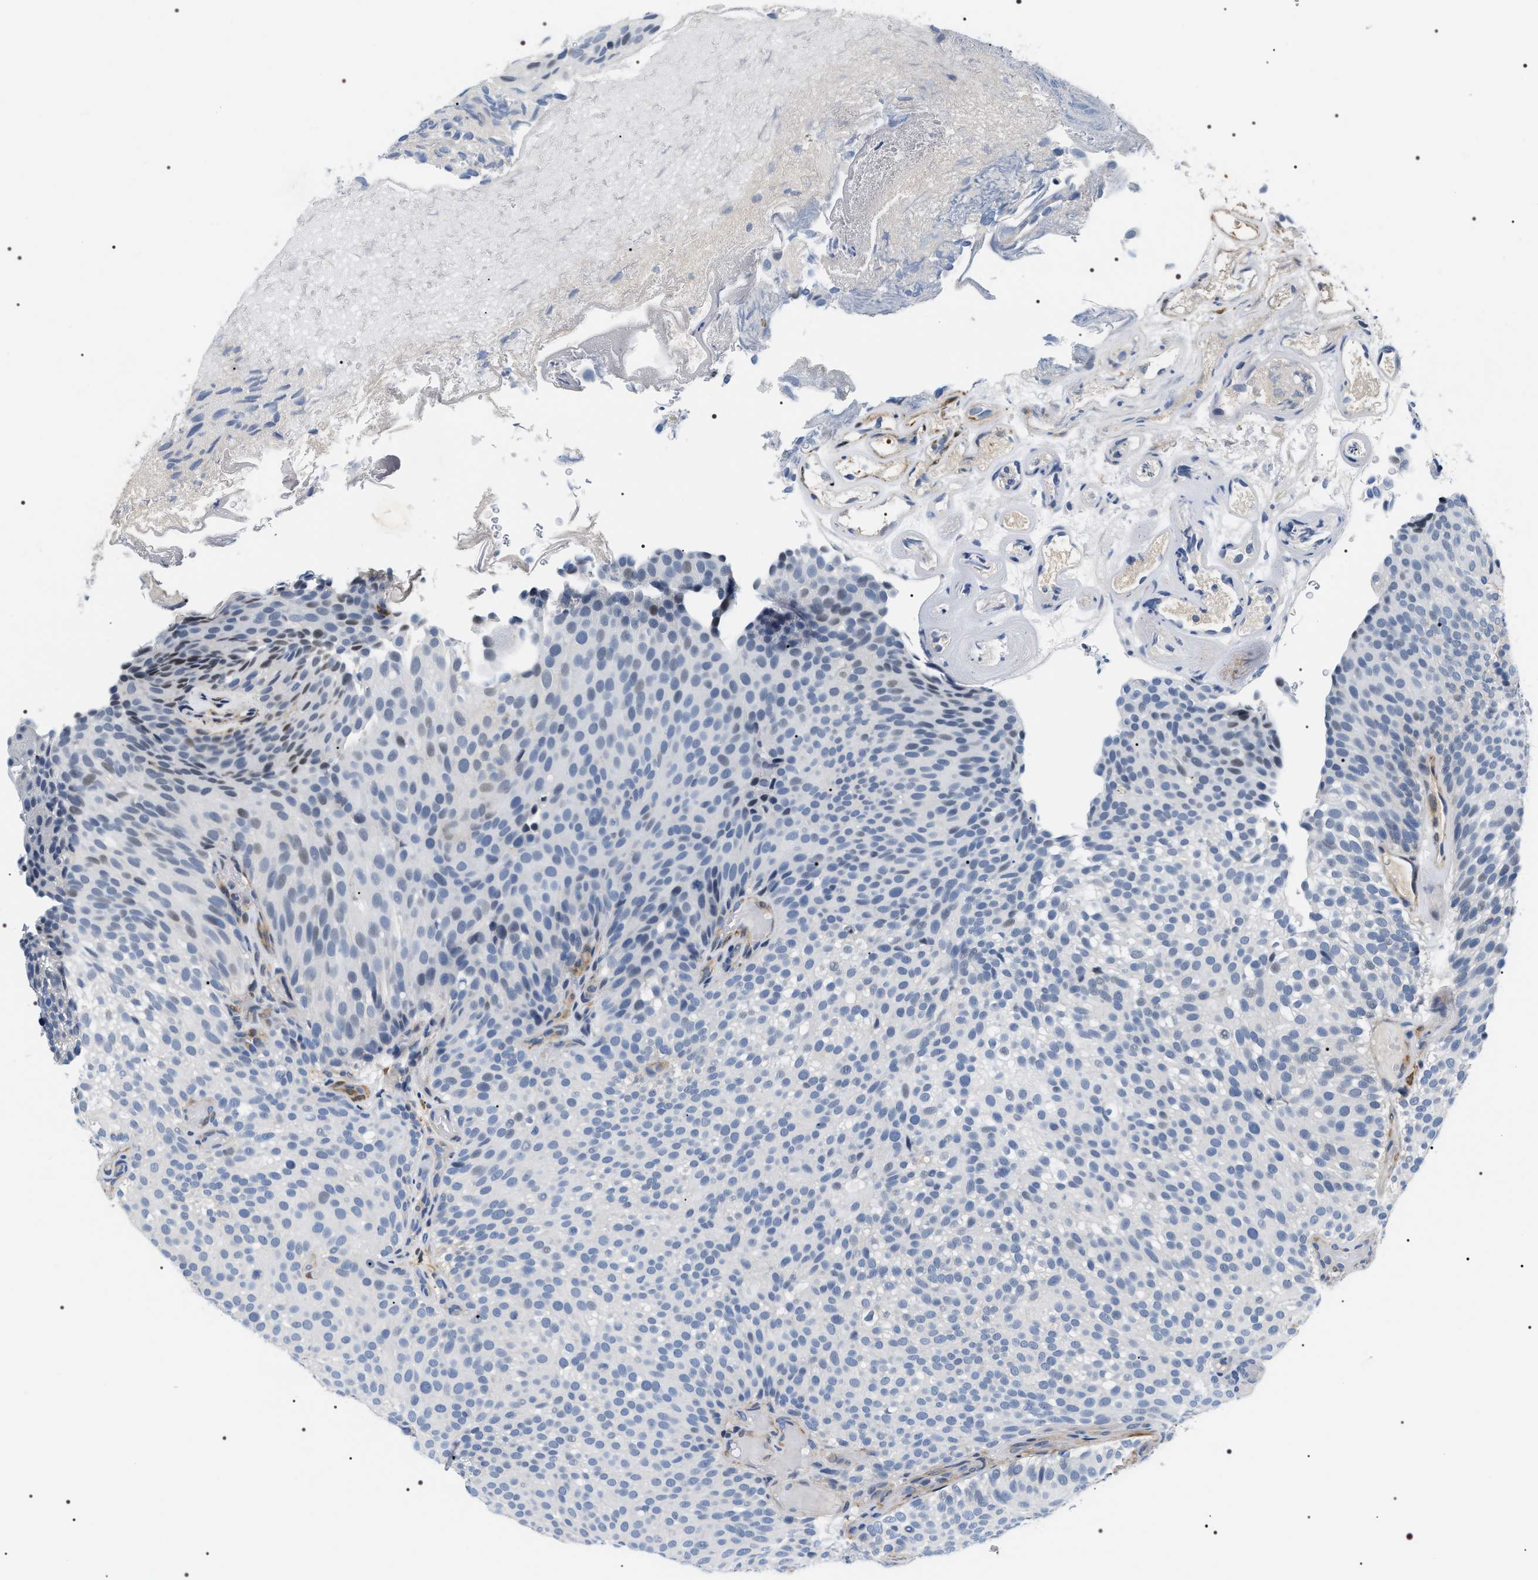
{"staining": {"intensity": "negative", "quantity": "none", "location": "none"}, "tissue": "urothelial cancer", "cell_type": "Tumor cells", "image_type": "cancer", "snomed": [{"axis": "morphology", "description": "Urothelial carcinoma, Low grade"}, {"axis": "topography", "description": "Urinary bladder"}], "caption": "Immunohistochemistry (IHC) of urothelial cancer exhibits no positivity in tumor cells. Brightfield microscopy of immunohistochemistry stained with DAB (3,3'-diaminobenzidine) (brown) and hematoxylin (blue), captured at high magnification.", "gene": "BAG2", "patient": {"sex": "male", "age": 78}}